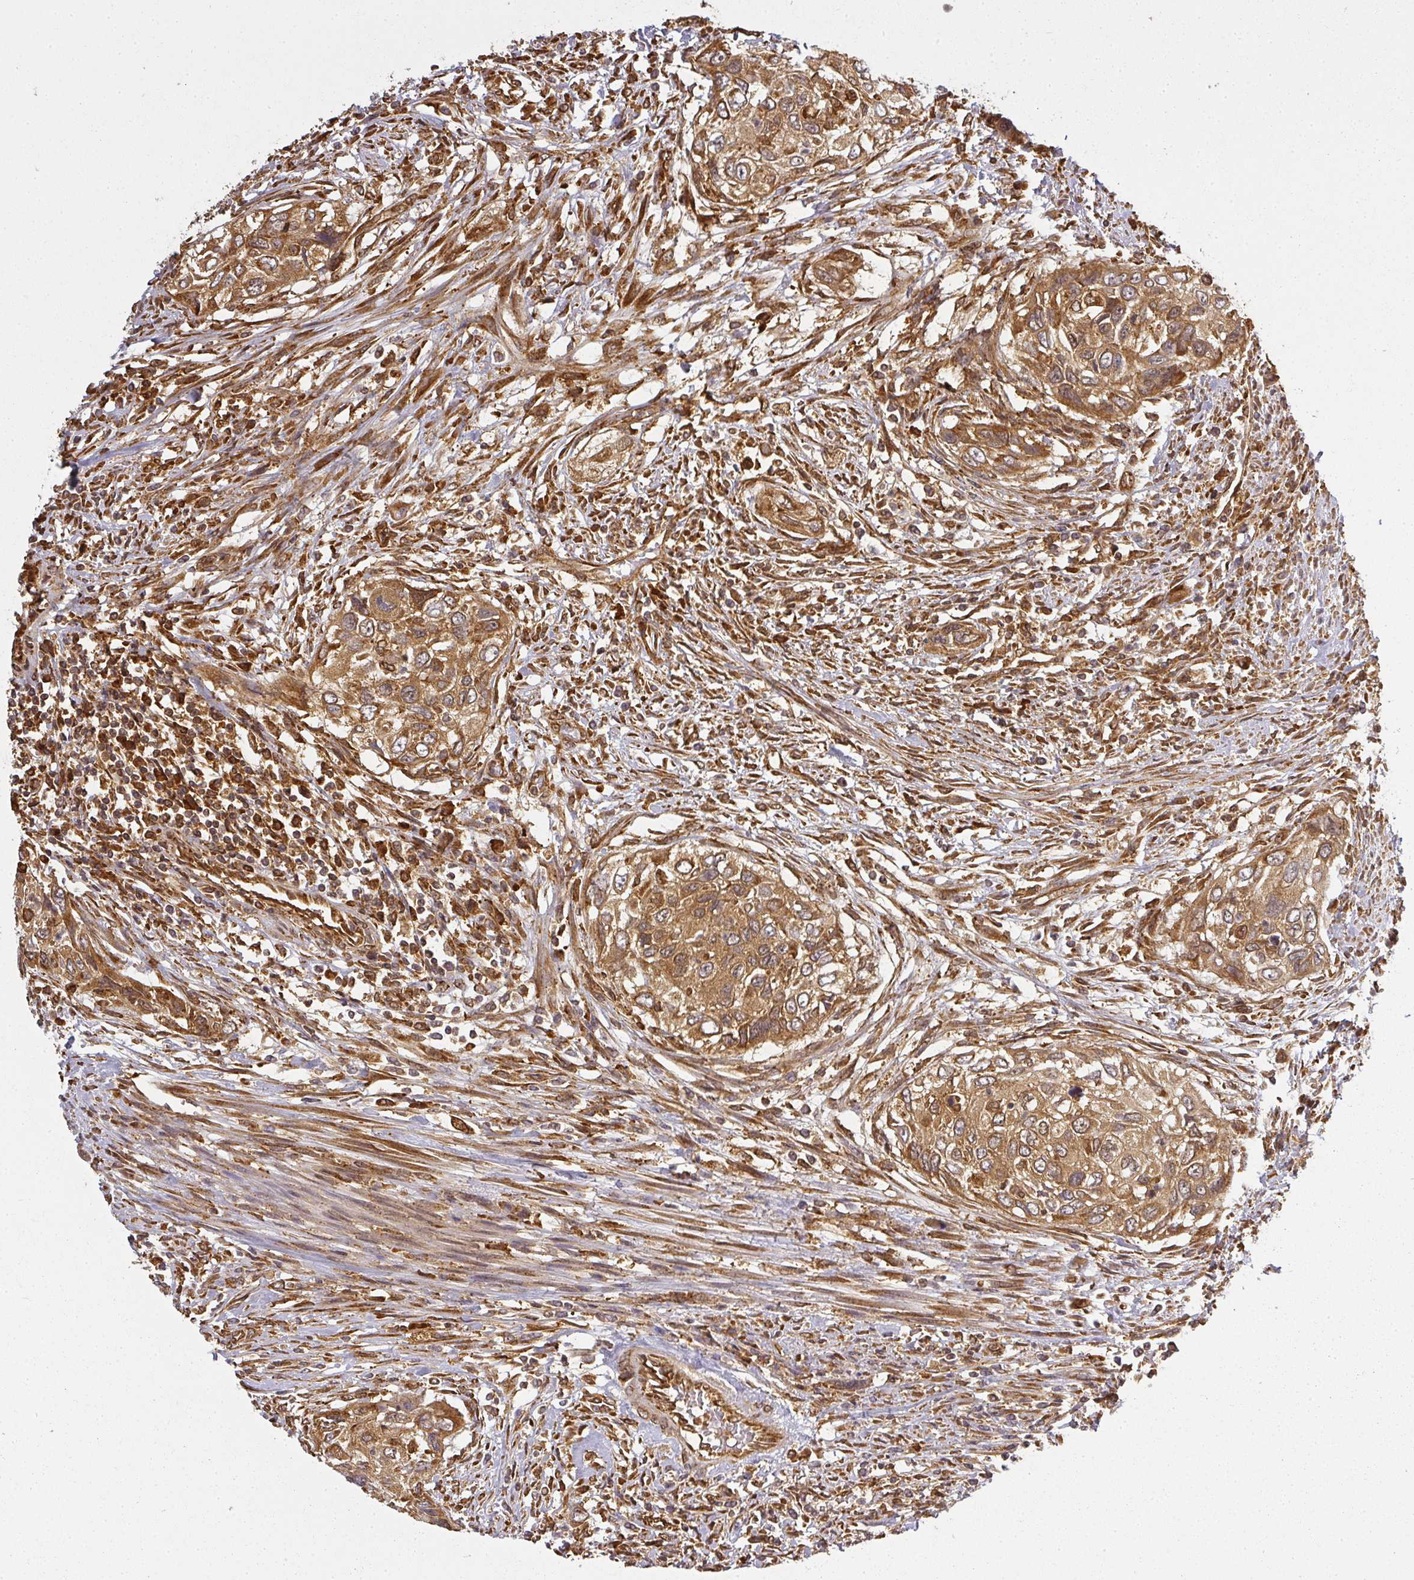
{"staining": {"intensity": "moderate", "quantity": ">75%", "location": "cytoplasmic/membranous"}, "tissue": "urothelial cancer", "cell_type": "Tumor cells", "image_type": "cancer", "snomed": [{"axis": "morphology", "description": "Urothelial carcinoma, High grade"}, {"axis": "topography", "description": "Urinary bladder"}], "caption": "Protein analysis of urothelial cancer tissue exhibits moderate cytoplasmic/membranous expression in about >75% of tumor cells.", "gene": "PPP6R3", "patient": {"sex": "female", "age": 60}}